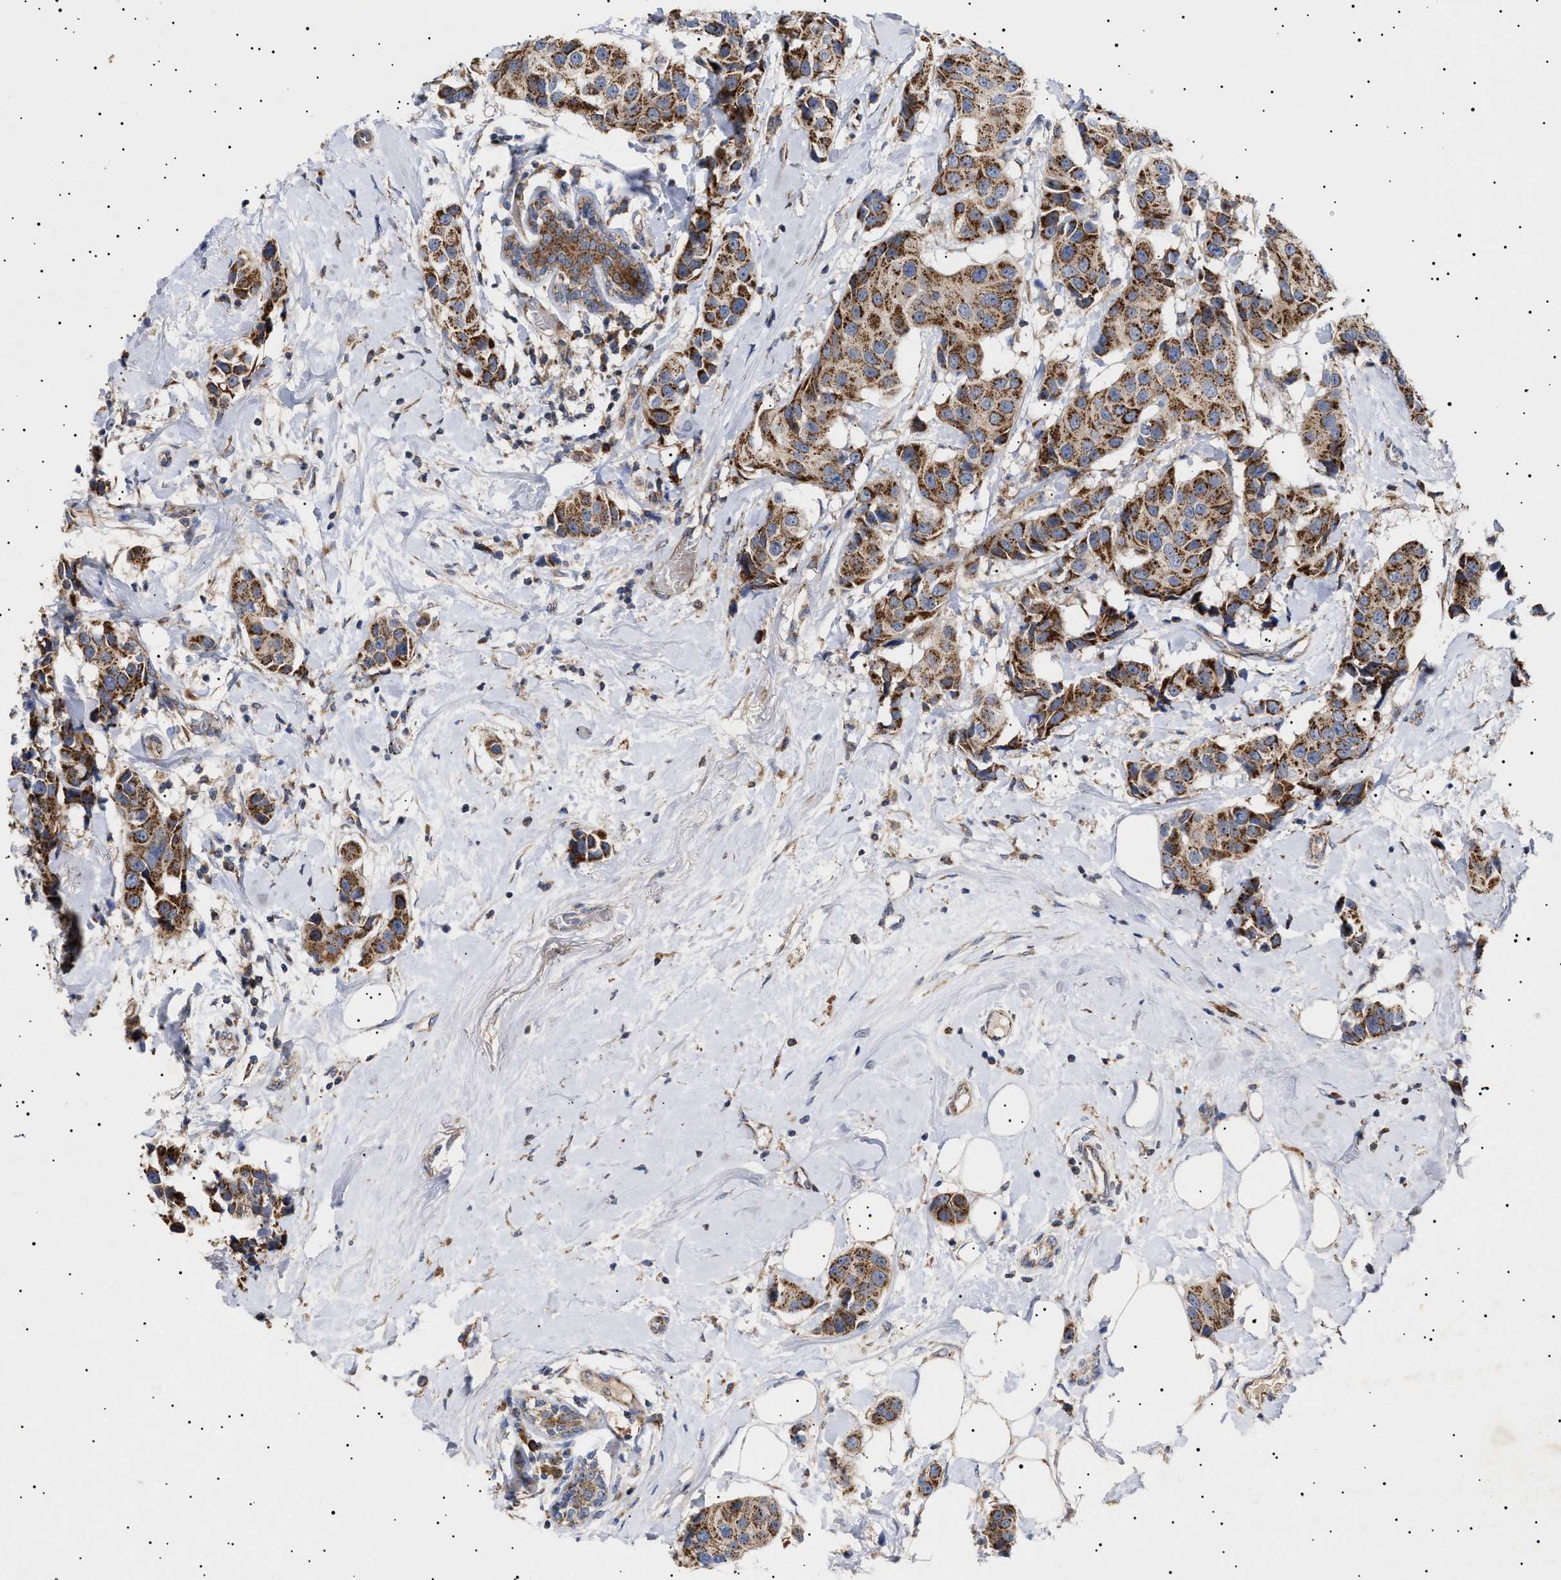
{"staining": {"intensity": "moderate", "quantity": ">75%", "location": "cytoplasmic/membranous"}, "tissue": "breast cancer", "cell_type": "Tumor cells", "image_type": "cancer", "snomed": [{"axis": "morphology", "description": "Normal tissue, NOS"}, {"axis": "morphology", "description": "Duct carcinoma"}, {"axis": "topography", "description": "Breast"}], "caption": "The immunohistochemical stain labels moderate cytoplasmic/membranous expression in tumor cells of breast cancer tissue.", "gene": "MRPL10", "patient": {"sex": "female", "age": 39}}